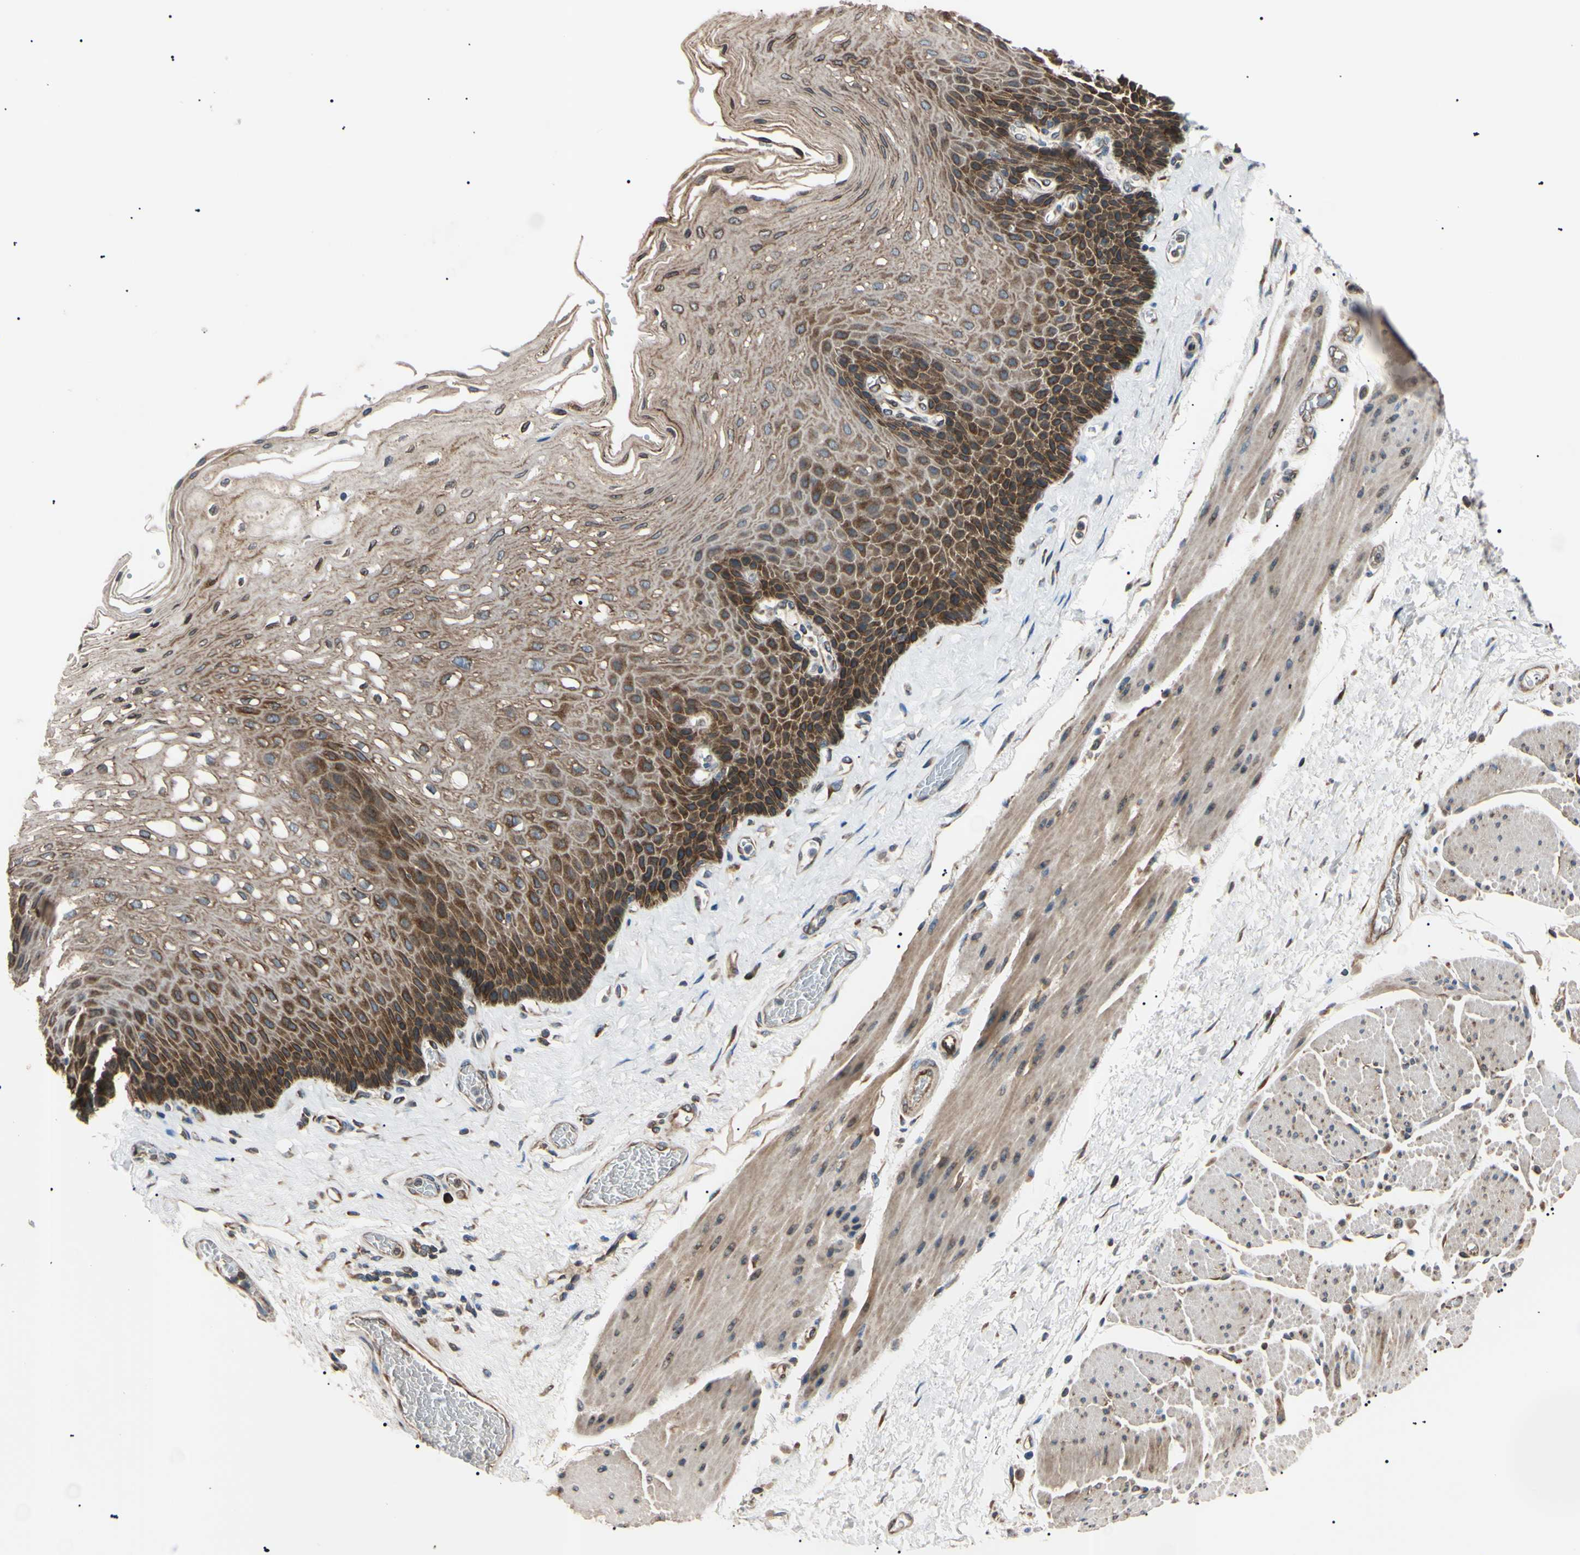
{"staining": {"intensity": "strong", "quantity": ">75%", "location": "cytoplasmic/membranous"}, "tissue": "esophagus", "cell_type": "Squamous epithelial cells", "image_type": "normal", "snomed": [{"axis": "morphology", "description": "Normal tissue, NOS"}, {"axis": "topography", "description": "Esophagus"}], "caption": "Immunohistochemistry (IHC) (DAB) staining of benign esophagus demonstrates strong cytoplasmic/membranous protein positivity in about >75% of squamous epithelial cells.", "gene": "VAPA", "patient": {"sex": "female", "age": 72}}